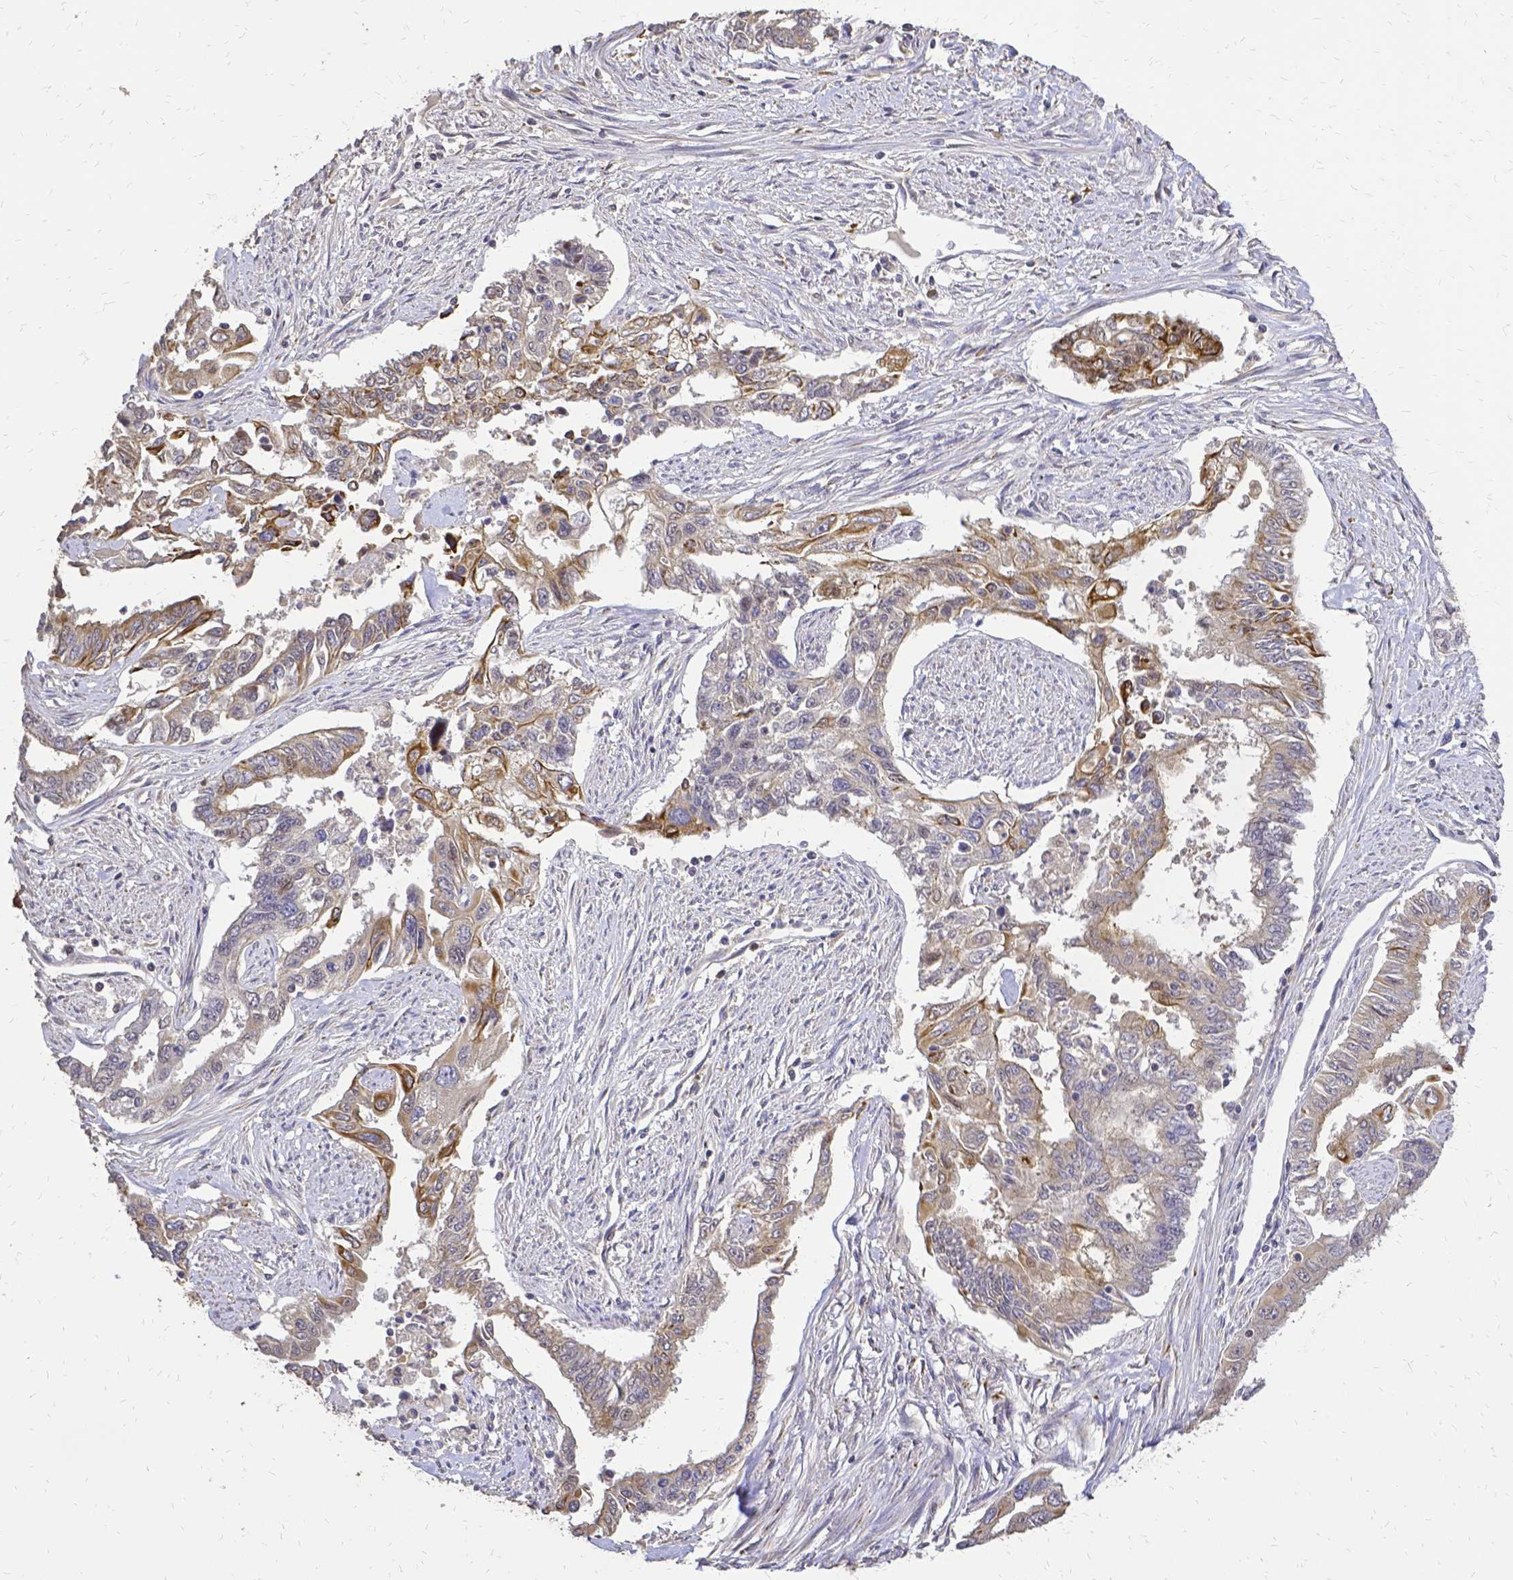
{"staining": {"intensity": "moderate", "quantity": "25%-75%", "location": "cytoplasmic/membranous"}, "tissue": "endometrial cancer", "cell_type": "Tumor cells", "image_type": "cancer", "snomed": [{"axis": "morphology", "description": "Adenocarcinoma, NOS"}, {"axis": "topography", "description": "Uterus"}], "caption": "Immunohistochemistry (IHC) staining of endometrial cancer, which exhibits medium levels of moderate cytoplasmic/membranous positivity in about 25%-75% of tumor cells indicating moderate cytoplasmic/membranous protein positivity. The staining was performed using DAB (brown) for protein detection and nuclei were counterstained in hematoxylin (blue).", "gene": "CIB1", "patient": {"sex": "female", "age": 59}}